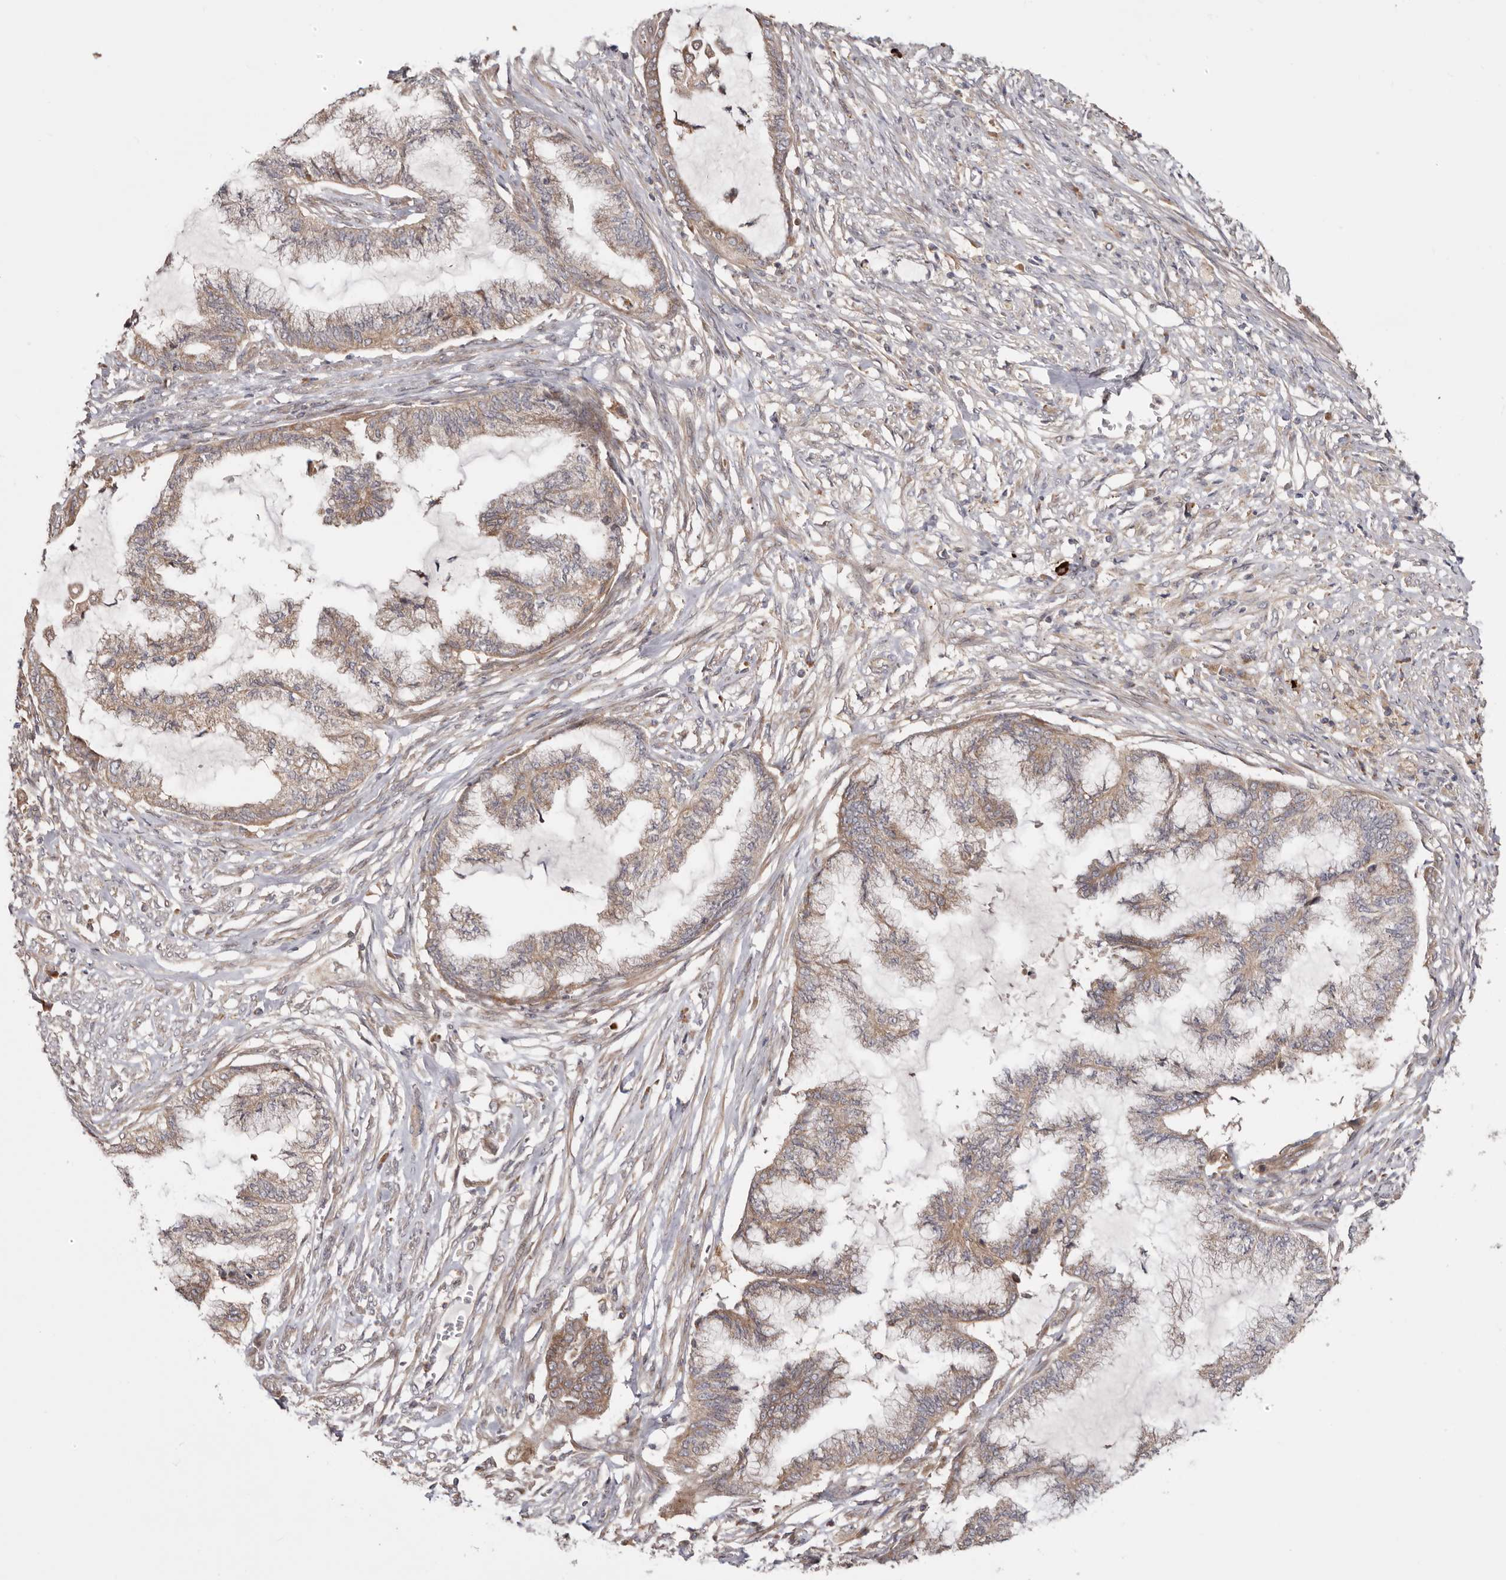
{"staining": {"intensity": "weak", "quantity": ">75%", "location": "cytoplasmic/membranous"}, "tissue": "endometrial cancer", "cell_type": "Tumor cells", "image_type": "cancer", "snomed": [{"axis": "morphology", "description": "Adenocarcinoma, NOS"}, {"axis": "topography", "description": "Endometrium"}], "caption": "Weak cytoplasmic/membranous expression is appreciated in approximately >75% of tumor cells in endometrial cancer (adenocarcinoma).", "gene": "TMUB1", "patient": {"sex": "female", "age": 86}}